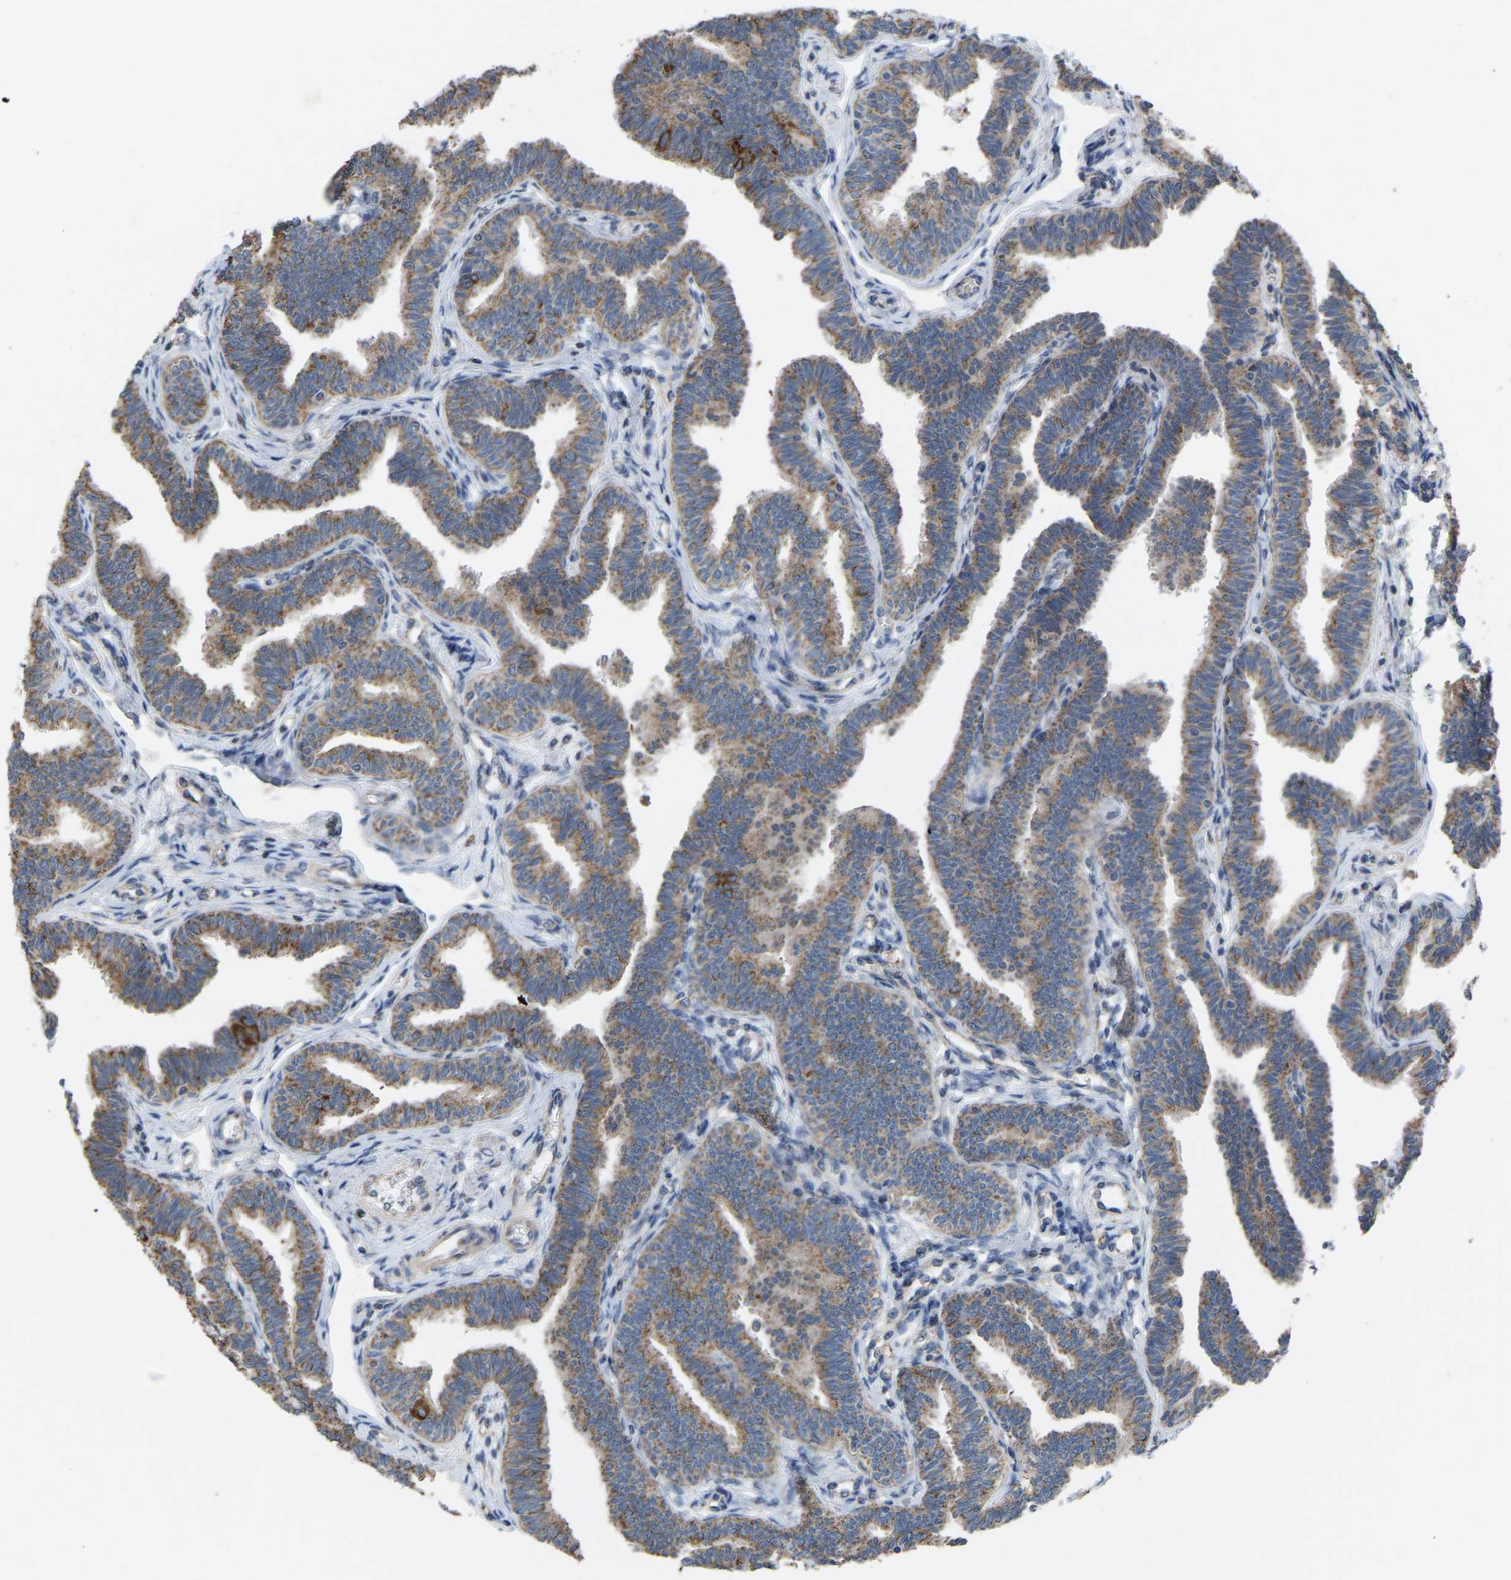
{"staining": {"intensity": "moderate", "quantity": ">75%", "location": "cytoplasmic/membranous"}, "tissue": "fallopian tube", "cell_type": "Glandular cells", "image_type": "normal", "snomed": [{"axis": "morphology", "description": "Normal tissue, NOS"}, {"axis": "topography", "description": "Fallopian tube"}, {"axis": "topography", "description": "Ovary"}], "caption": "Immunohistochemistry (IHC) (DAB) staining of unremarkable human fallopian tube displays moderate cytoplasmic/membranous protein staining in about >75% of glandular cells.", "gene": "BCL10", "patient": {"sex": "female", "age": 23}}